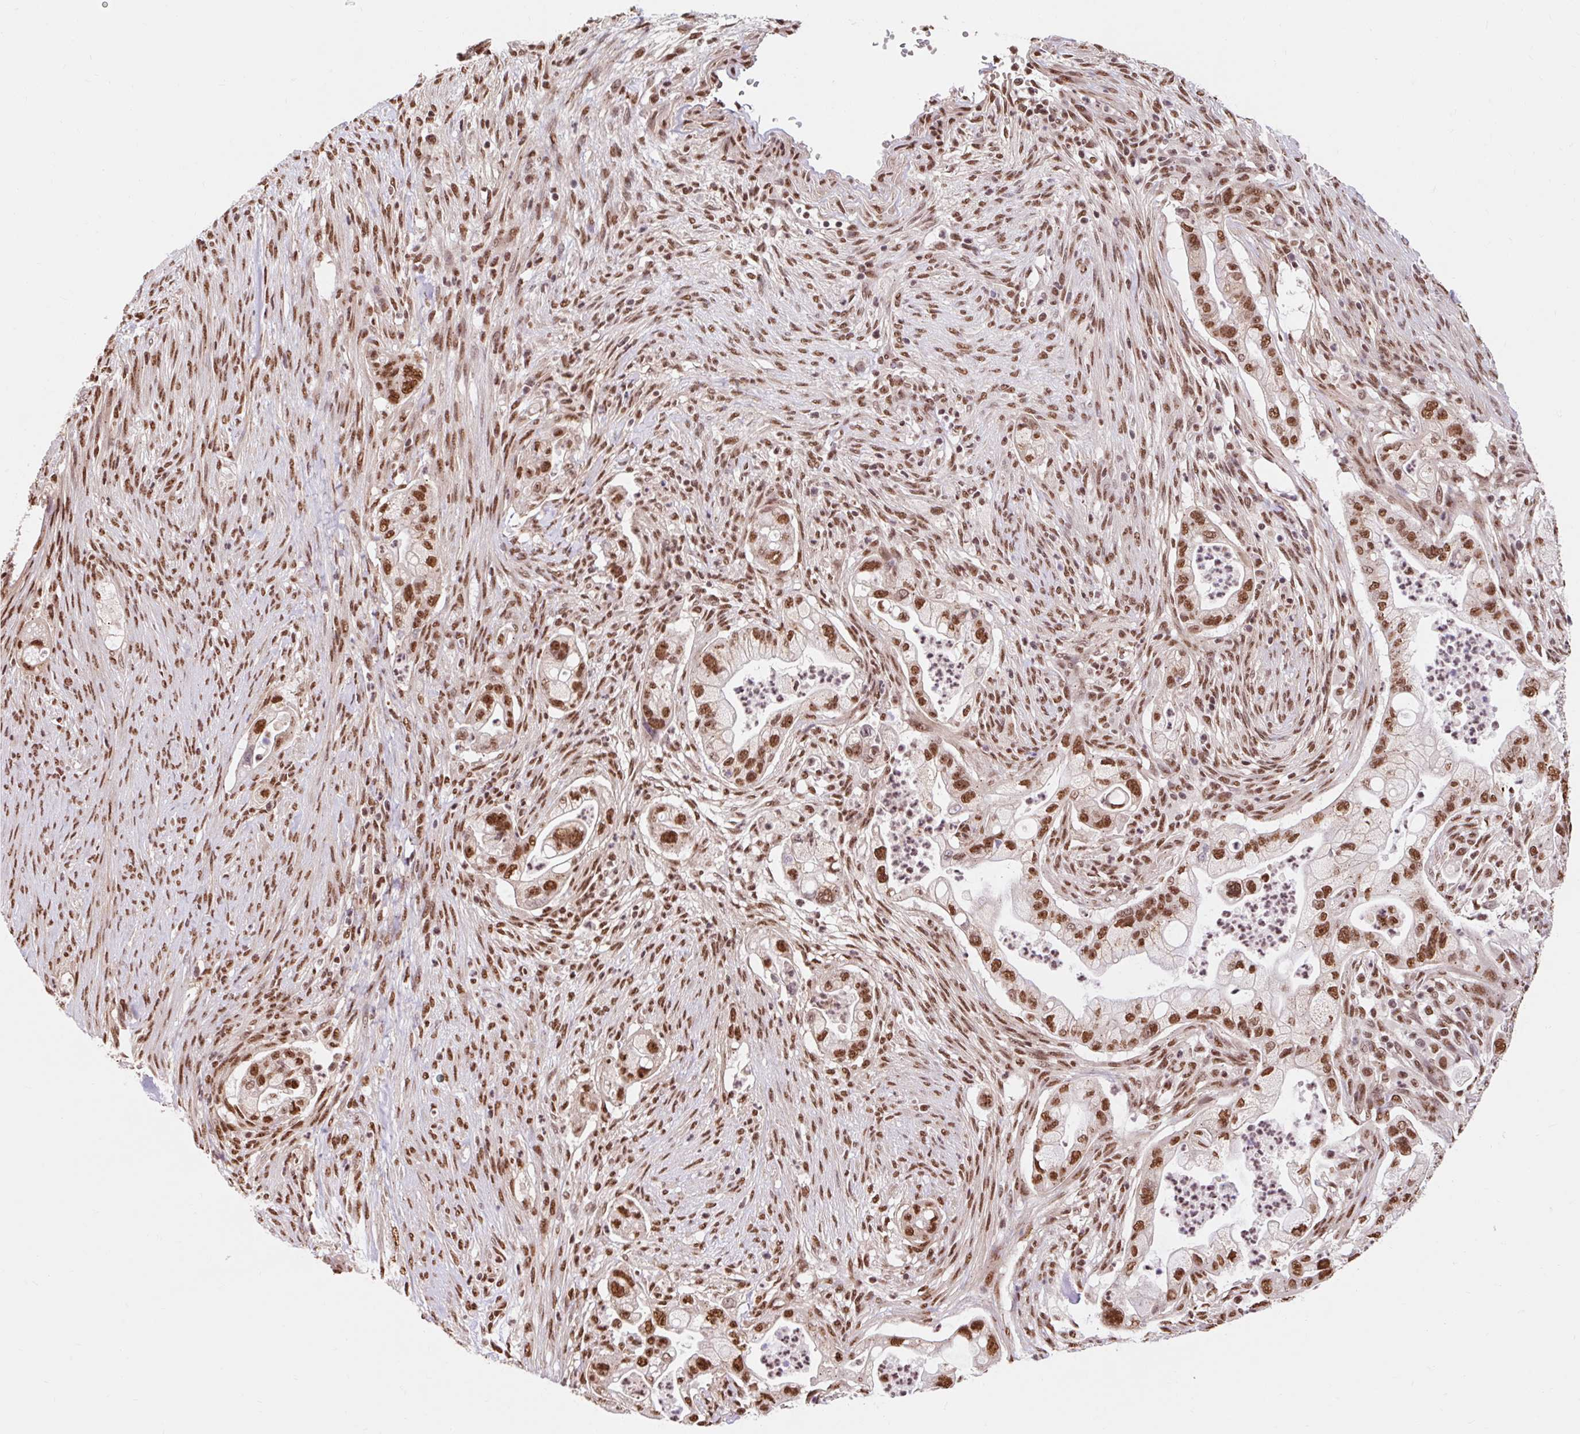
{"staining": {"intensity": "strong", "quantity": ">75%", "location": "nuclear"}, "tissue": "pancreatic cancer", "cell_type": "Tumor cells", "image_type": "cancer", "snomed": [{"axis": "morphology", "description": "Adenocarcinoma, NOS"}, {"axis": "topography", "description": "Pancreas"}], "caption": "Human adenocarcinoma (pancreatic) stained with a brown dye displays strong nuclear positive positivity in about >75% of tumor cells.", "gene": "BICRA", "patient": {"sex": "male", "age": 44}}